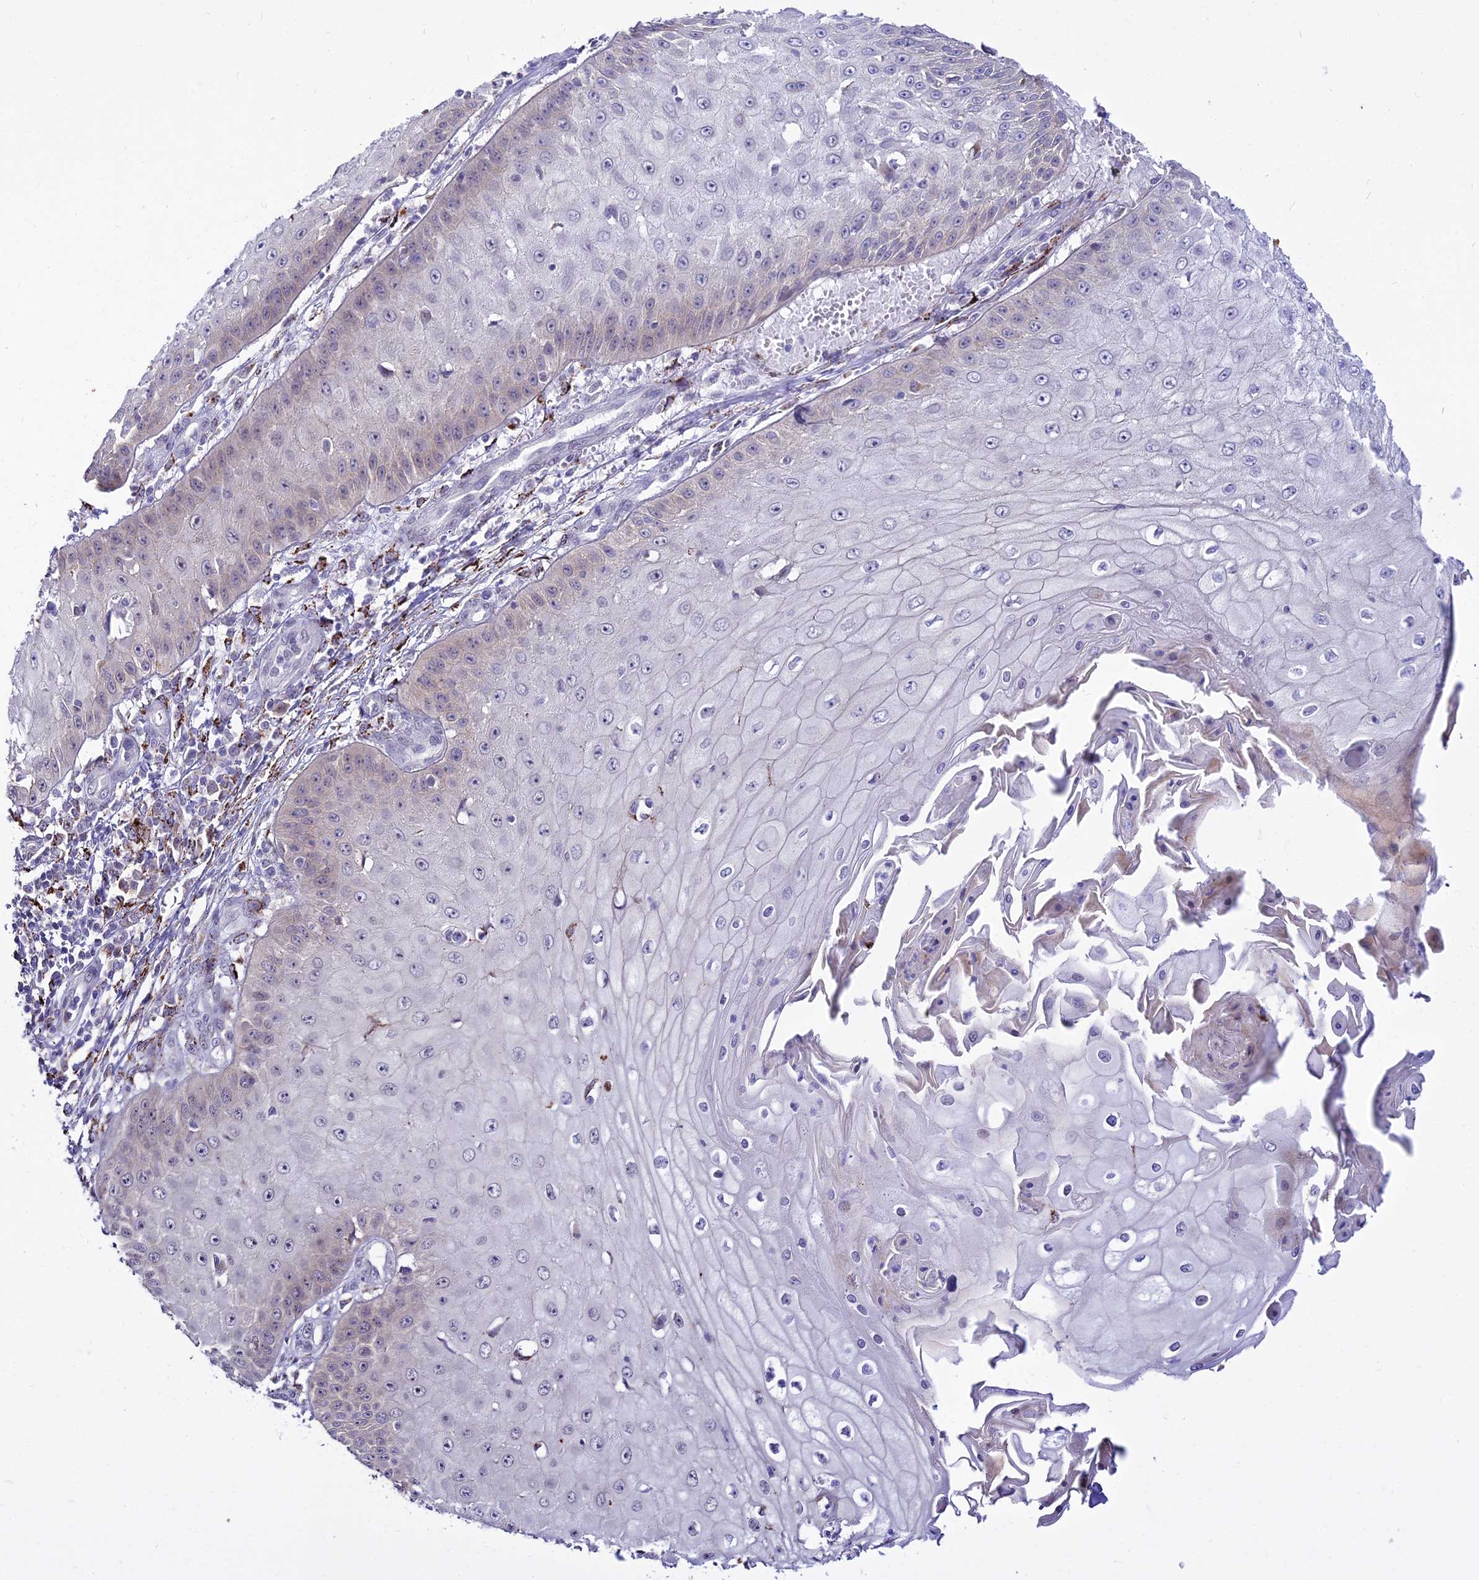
{"staining": {"intensity": "weak", "quantity": "<25%", "location": "cytoplasmic/membranous,nuclear"}, "tissue": "skin cancer", "cell_type": "Tumor cells", "image_type": "cancer", "snomed": [{"axis": "morphology", "description": "Squamous cell carcinoma, NOS"}, {"axis": "topography", "description": "Skin"}], "caption": "High magnification brightfield microscopy of skin cancer stained with DAB (brown) and counterstained with hematoxylin (blue): tumor cells show no significant expression. The staining is performed using DAB (3,3'-diaminobenzidine) brown chromogen with nuclei counter-stained in using hematoxylin.", "gene": "C6orf163", "patient": {"sex": "male", "age": 70}}